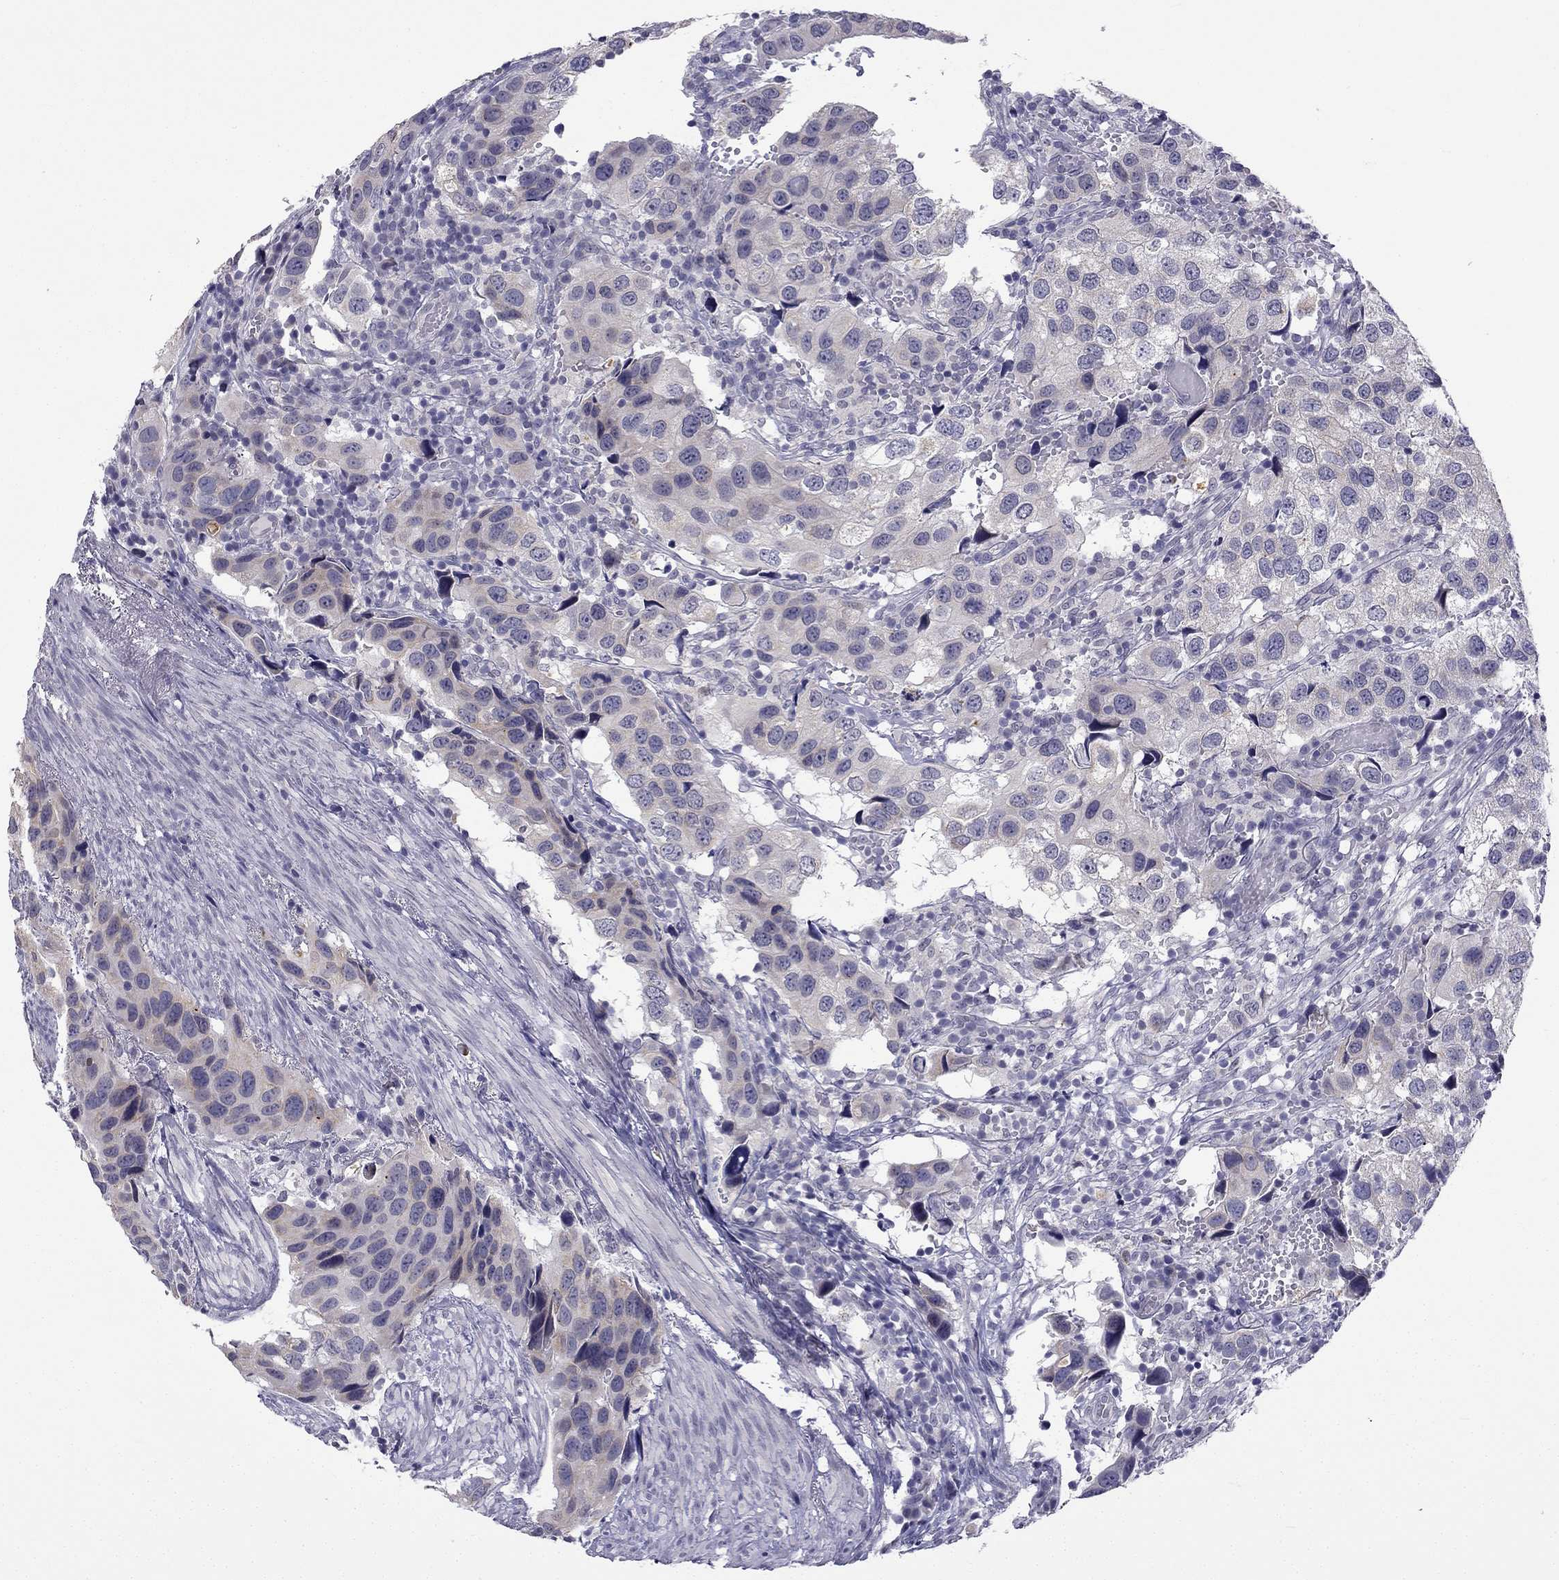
{"staining": {"intensity": "negative", "quantity": "none", "location": "none"}, "tissue": "urothelial cancer", "cell_type": "Tumor cells", "image_type": "cancer", "snomed": [{"axis": "morphology", "description": "Urothelial carcinoma, High grade"}, {"axis": "topography", "description": "Urinary bladder"}], "caption": "Histopathology image shows no significant protein expression in tumor cells of urothelial cancer.", "gene": "C5orf49", "patient": {"sex": "male", "age": 79}}